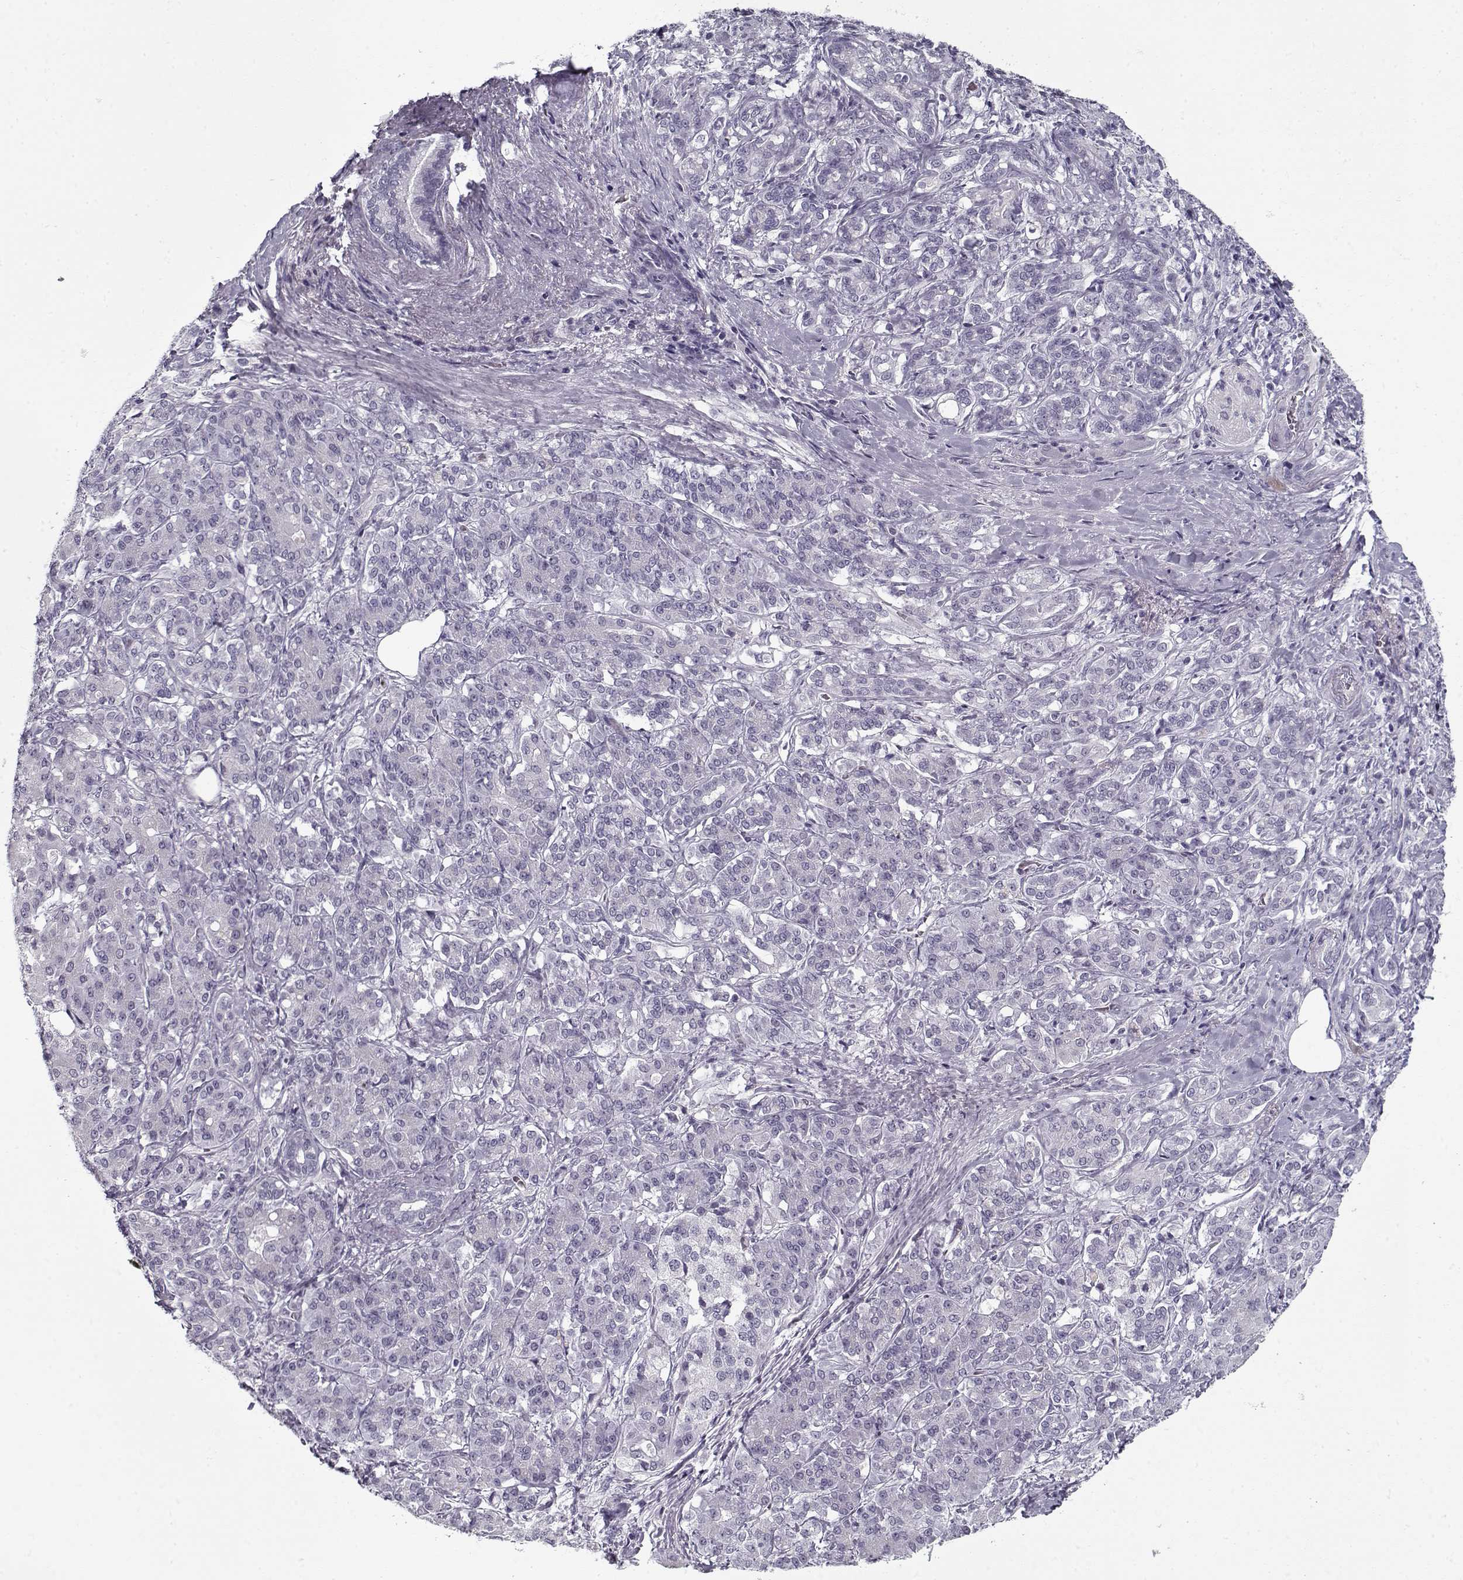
{"staining": {"intensity": "negative", "quantity": "none", "location": "none"}, "tissue": "pancreatic cancer", "cell_type": "Tumor cells", "image_type": "cancer", "snomed": [{"axis": "morphology", "description": "Normal tissue, NOS"}, {"axis": "morphology", "description": "Inflammation, NOS"}, {"axis": "morphology", "description": "Adenocarcinoma, NOS"}, {"axis": "topography", "description": "Pancreas"}], "caption": "This is an immunohistochemistry (IHC) micrograph of adenocarcinoma (pancreatic). There is no staining in tumor cells.", "gene": "SPACA9", "patient": {"sex": "male", "age": 57}}